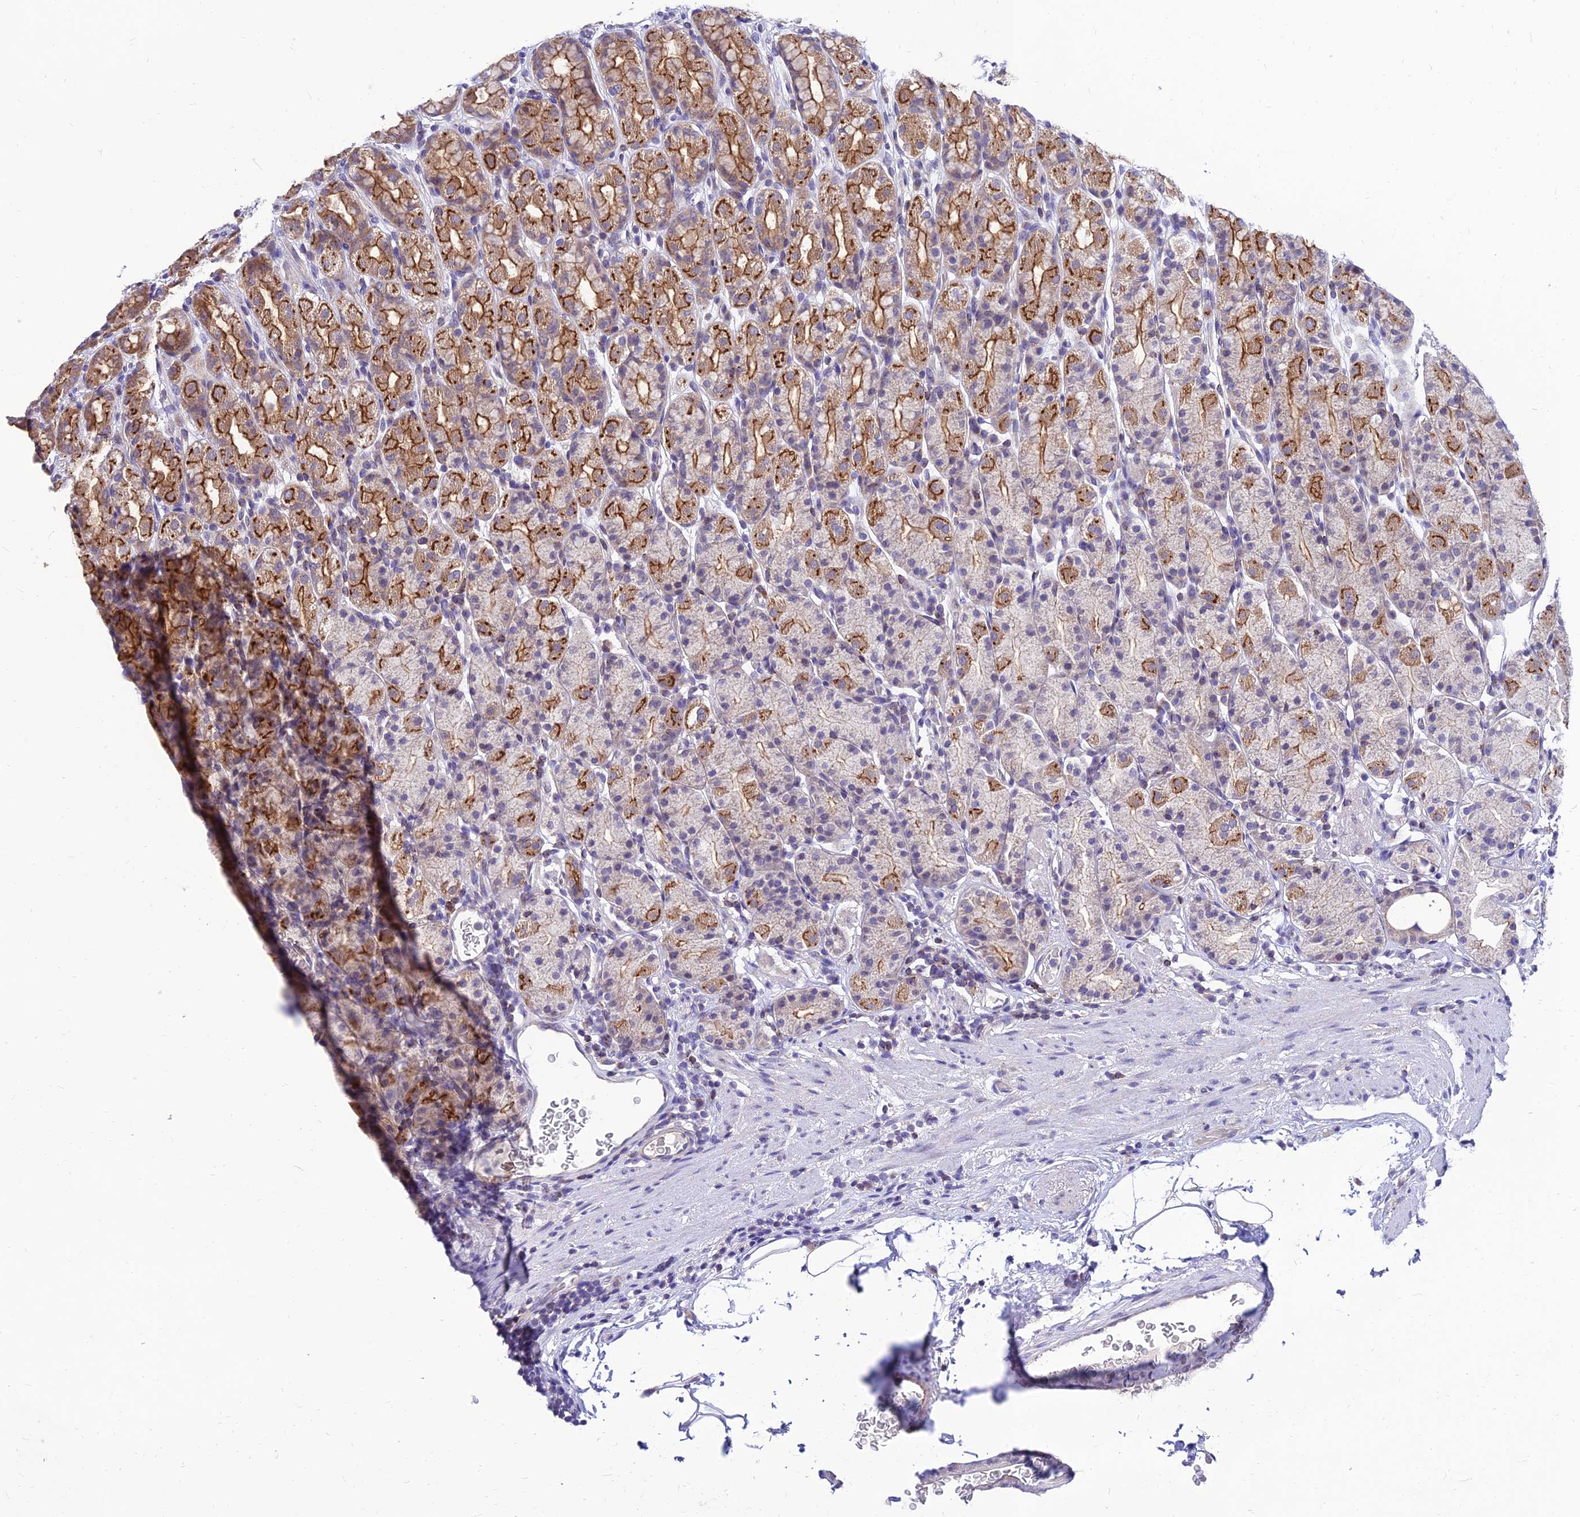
{"staining": {"intensity": "strong", "quantity": "25%-75%", "location": "cytoplasmic/membranous"}, "tissue": "stomach", "cell_type": "Glandular cells", "image_type": "normal", "snomed": [{"axis": "morphology", "description": "Normal tissue, NOS"}, {"axis": "topography", "description": "Stomach, upper"}, {"axis": "topography", "description": "Stomach, lower"}, {"axis": "topography", "description": "Small intestine"}], "caption": "Brown immunohistochemical staining in normal stomach exhibits strong cytoplasmic/membranous staining in approximately 25%-75% of glandular cells. (IHC, brightfield microscopy, high magnification).", "gene": "C6orf132", "patient": {"sex": "male", "age": 68}}